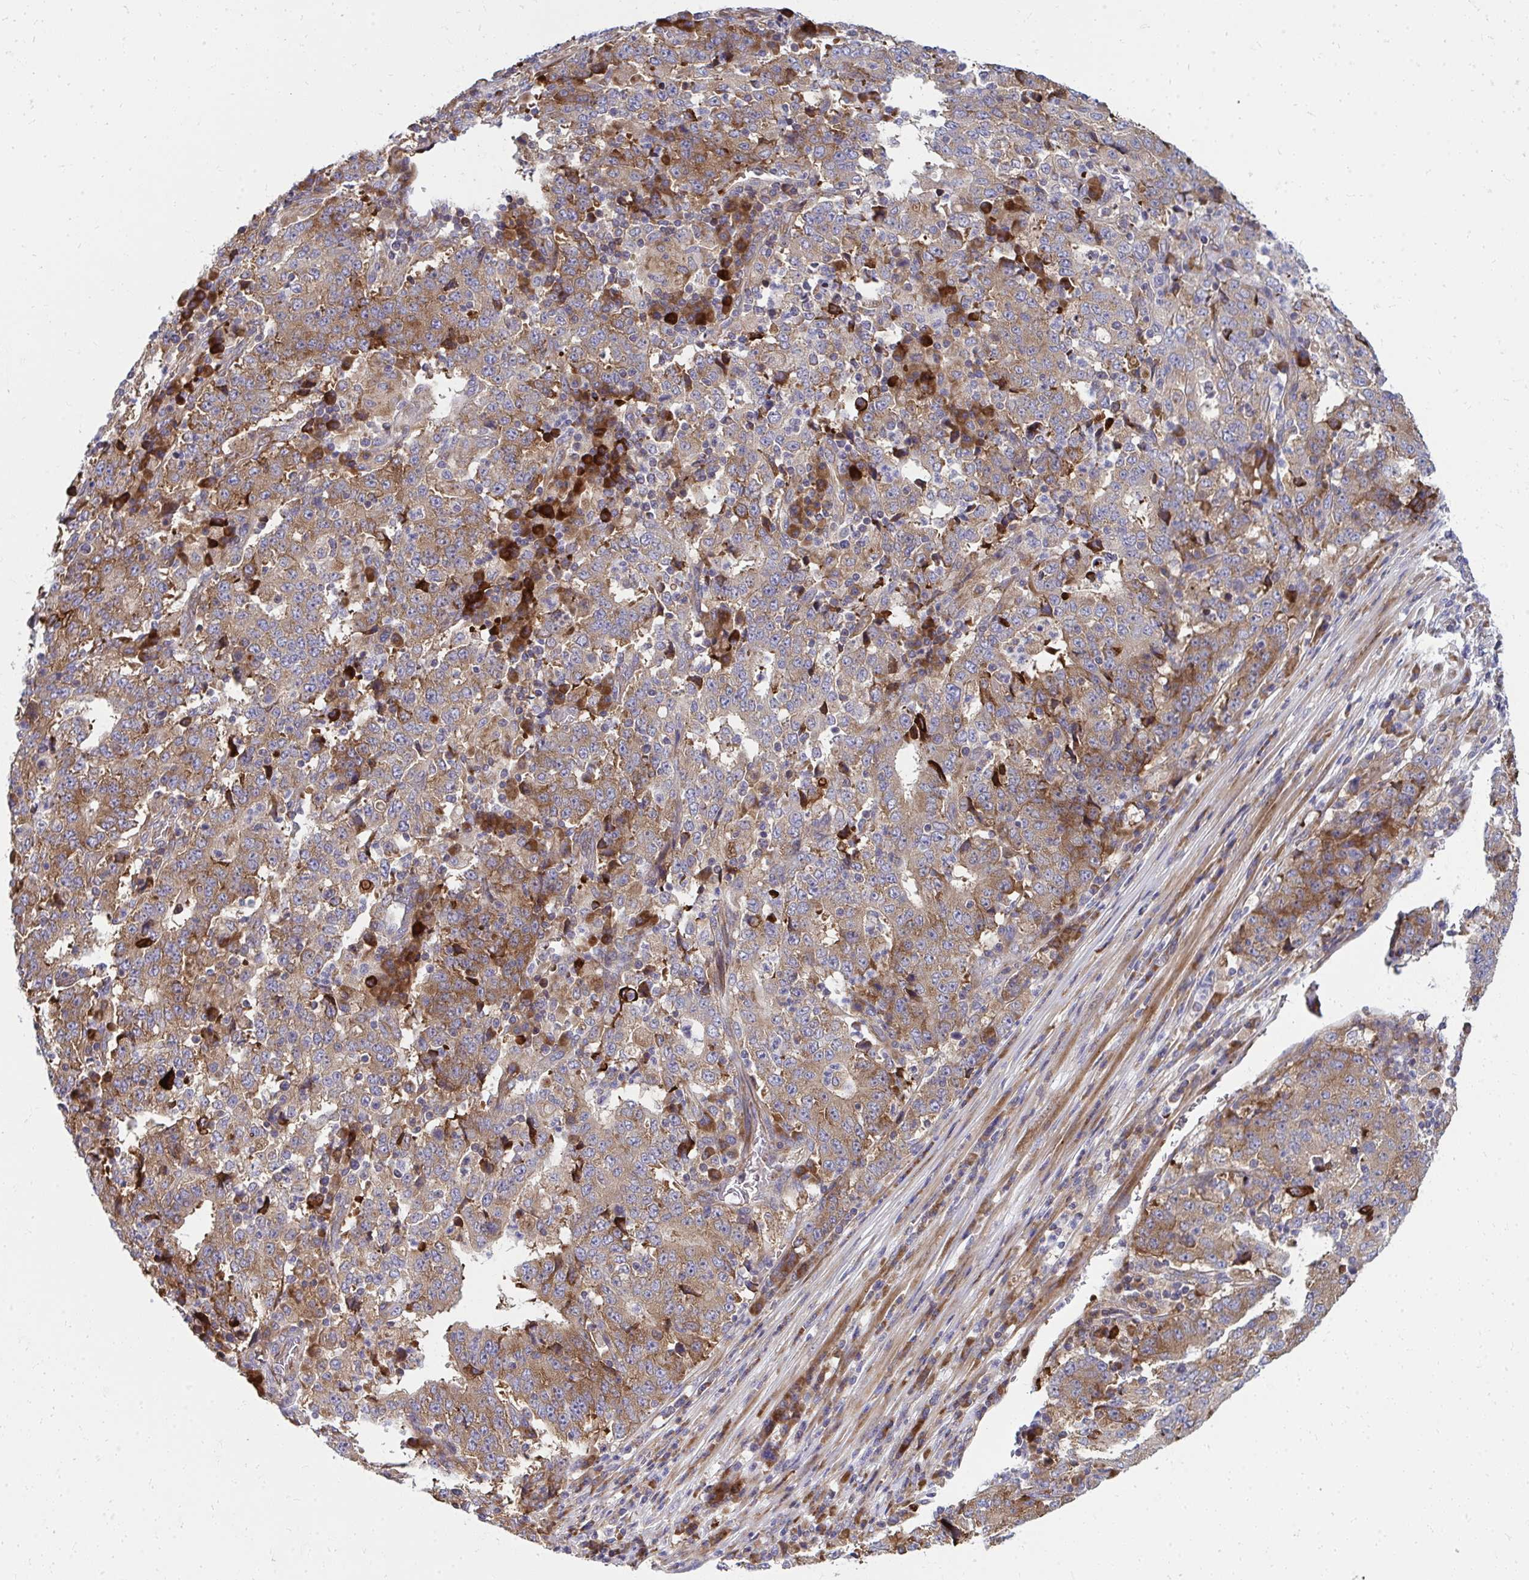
{"staining": {"intensity": "moderate", "quantity": ">75%", "location": "cytoplasmic/membranous"}, "tissue": "stomach cancer", "cell_type": "Tumor cells", "image_type": "cancer", "snomed": [{"axis": "morphology", "description": "Adenocarcinoma, NOS"}, {"axis": "topography", "description": "Stomach"}], "caption": "Immunohistochemical staining of human stomach adenocarcinoma exhibits medium levels of moderate cytoplasmic/membranous positivity in about >75% of tumor cells. (Brightfield microscopy of DAB IHC at high magnification).", "gene": "GFPT2", "patient": {"sex": "male", "age": 59}}